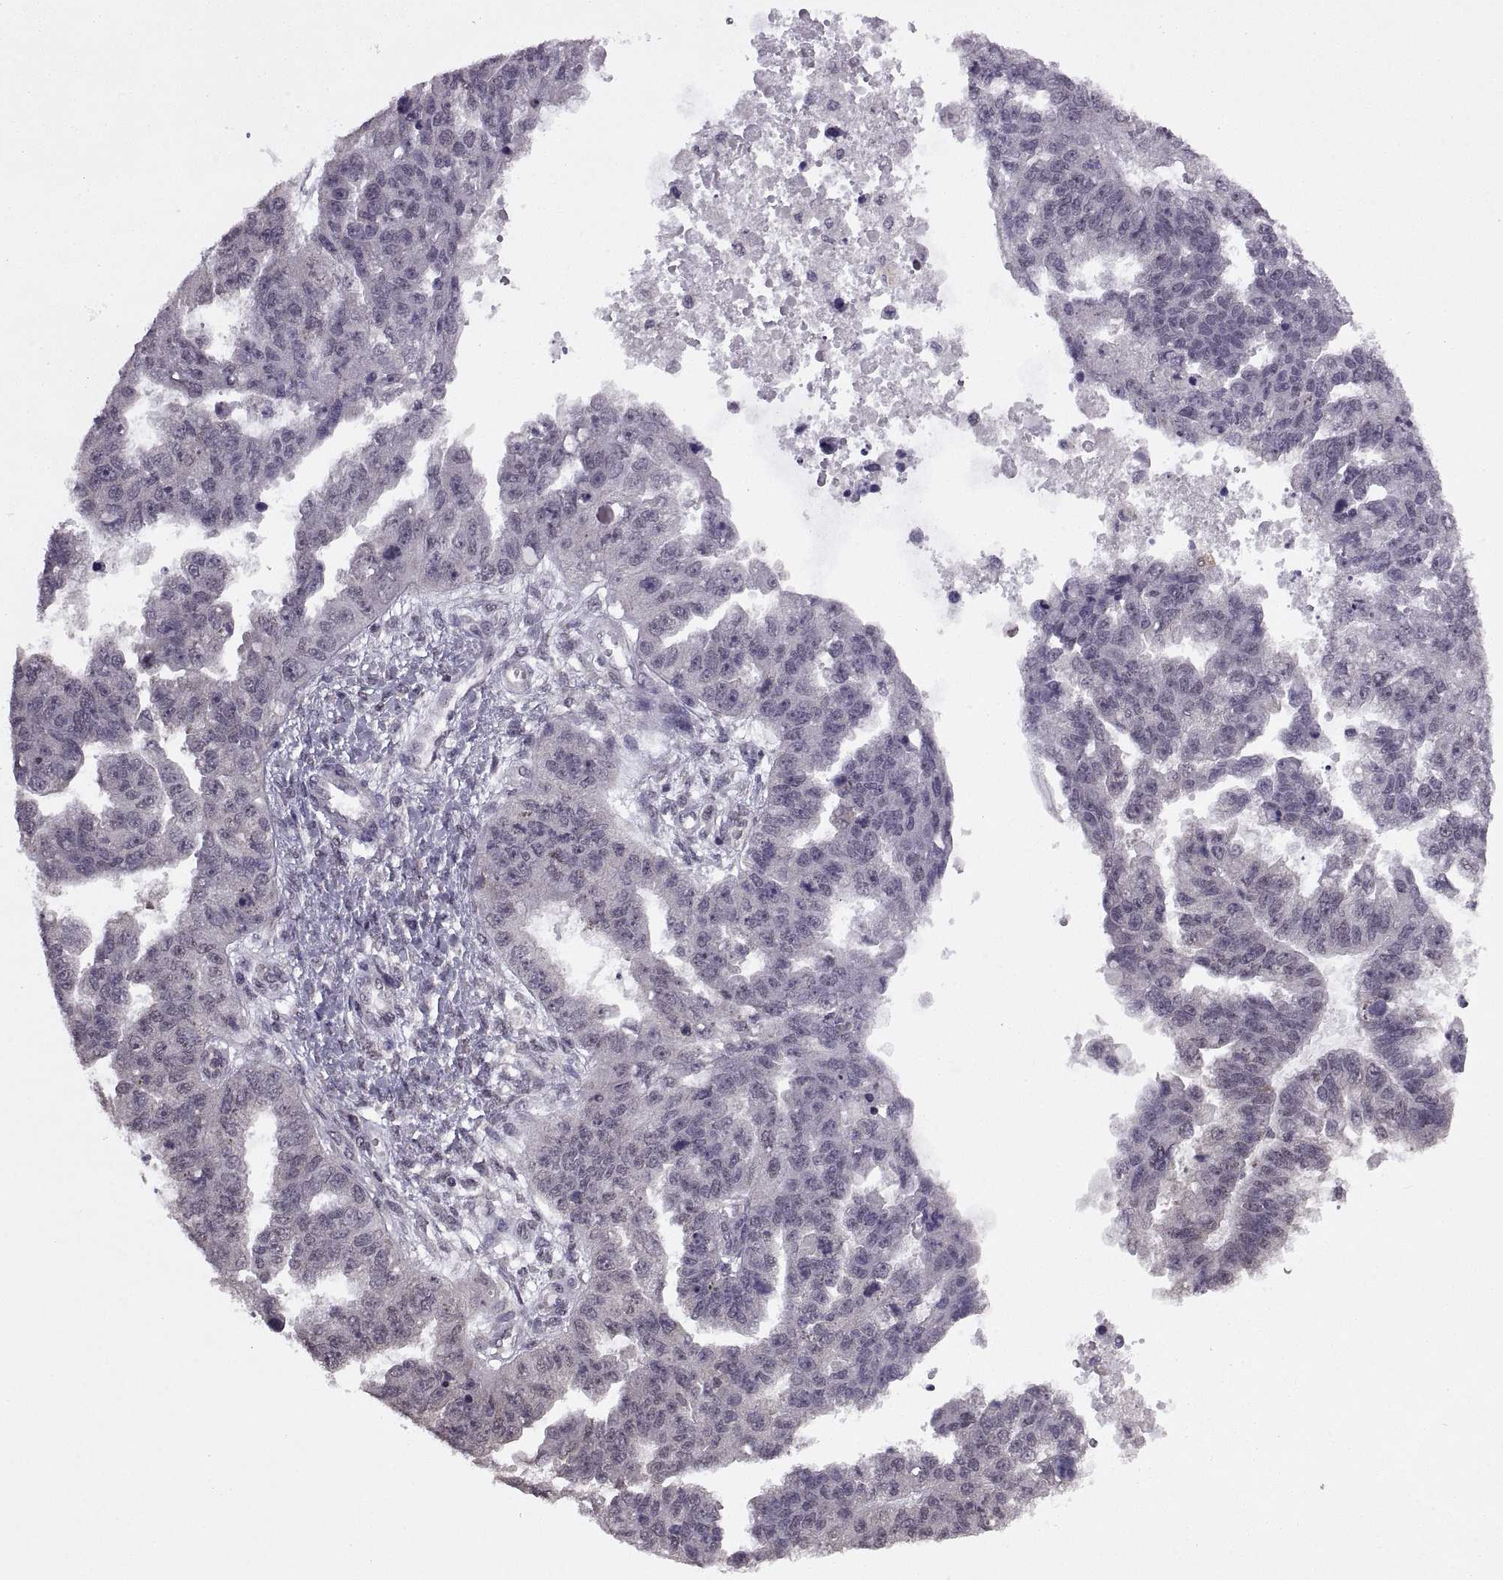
{"staining": {"intensity": "negative", "quantity": "none", "location": "none"}, "tissue": "ovarian cancer", "cell_type": "Tumor cells", "image_type": "cancer", "snomed": [{"axis": "morphology", "description": "Cystadenocarcinoma, serous, NOS"}, {"axis": "topography", "description": "Ovary"}], "caption": "Tumor cells are negative for brown protein staining in ovarian cancer (serous cystadenocarcinoma).", "gene": "INTS3", "patient": {"sex": "female", "age": 58}}